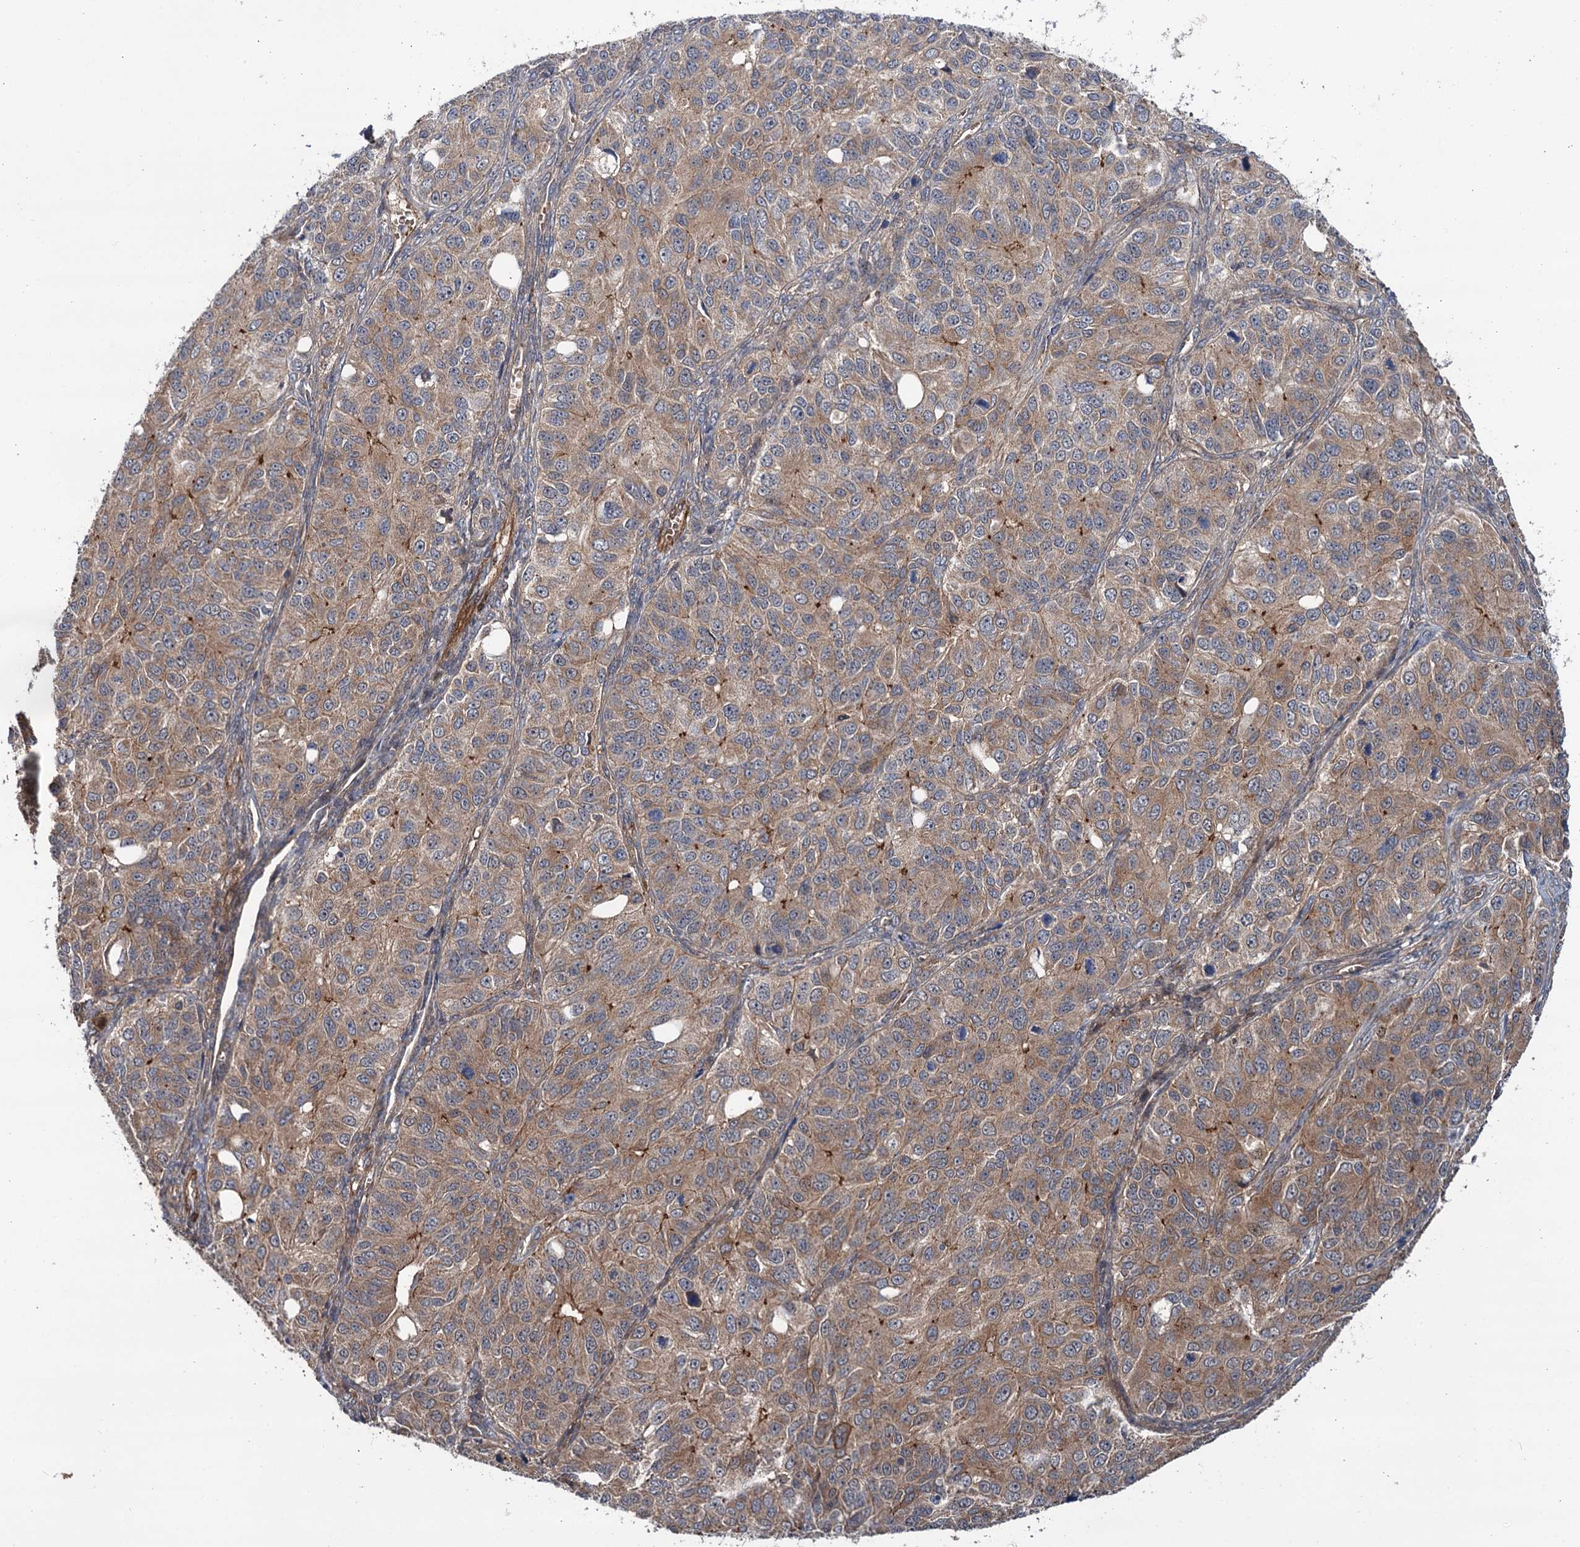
{"staining": {"intensity": "moderate", "quantity": "25%-75%", "location": "cytoplasmic/membranous"}, "tissue": "ovarian cancer", "cell_type": "Tumor cells", "image_type": "cancer", "snomed": [{"axis": "morphology", "description": "Carcinoma, endometroid"}, {"axis": "topography", "description": "Ovary"}], "caption": "This is a histology image of immunohistochemistry (IHC) staining of ovarian cancer (endometroid carcinoma), which shows moderate staining in the cytoplasmic/membranous of tumor cells.", "gene": "ADGRG4", "patient": {"sex": "female", "age": 51}}